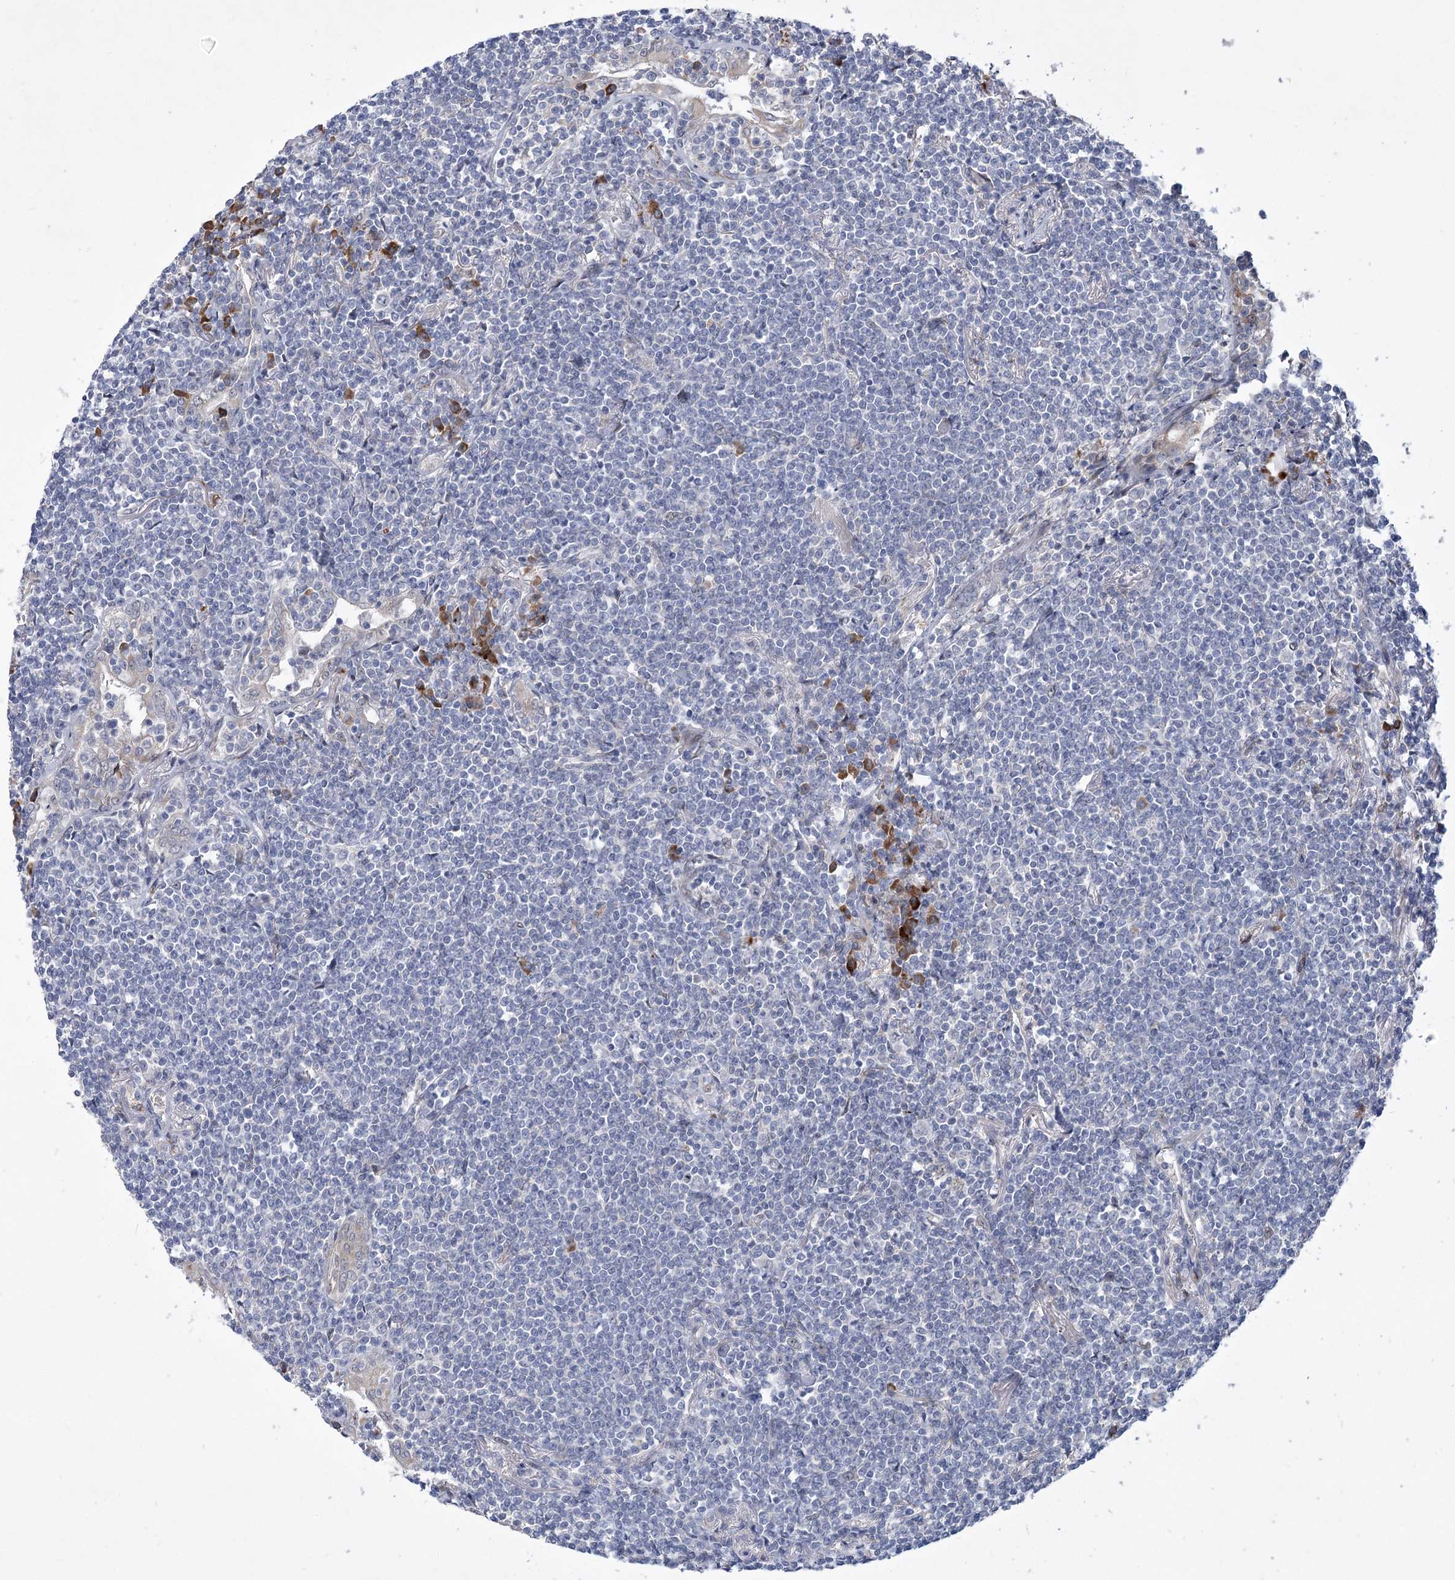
{"staining": {"intensity": "negative", "quantity": "none", "location": "none"}, "tissue": "lymphoma", "cell_type": "Tumor cells", "image_type": "cancer", "snomed": [{"axis": "morphology", "description": "Malignant lymphoma, non-Hodgkin's type, Low grade"}, {"axis": "topography", "description": "Lung"}], "caption": "This histopathology image is of lymphoma stained with immunohistochemistry (IHC) to label a protein in brown with the nuclei are counter-stained blue. There is no positivity in tumor cells.", "gene": "GCNT4", "patient": {"sex": "female", "age": 71}}